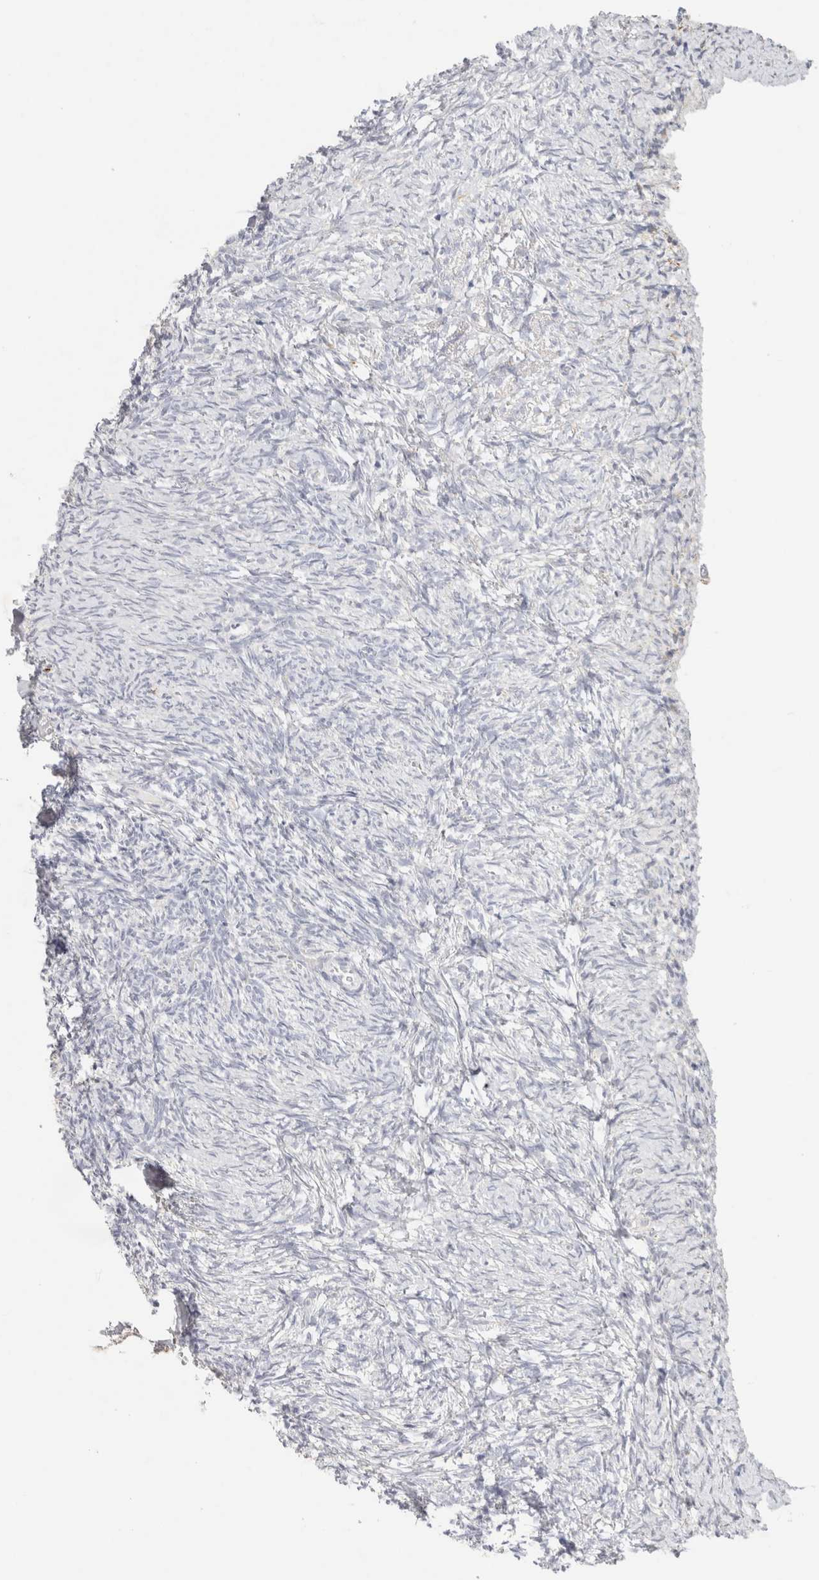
{"staining": {"intensity": "negative", "quantity": "none", "location": "none"}, "tissue": "ovary", "cell_type": "Follicle cells", "image_type": "normal", "snomed": [{"axis": "morphology", "description": "Normal tissue, NOS"}, {"axis": "topography", "description": "Ovary"}], "caption": "Immunohistochemistry photomicrograph of unremarkable ovary: human ovary stained with DAB (3,3'-diaminobenzidine) shows no significant protein staining in follicle cells. (DAB immunohistochemistry with hematoxylin counter stain).", "gene": "NEFM", "patient": {"sex": "female", "age": 41}}